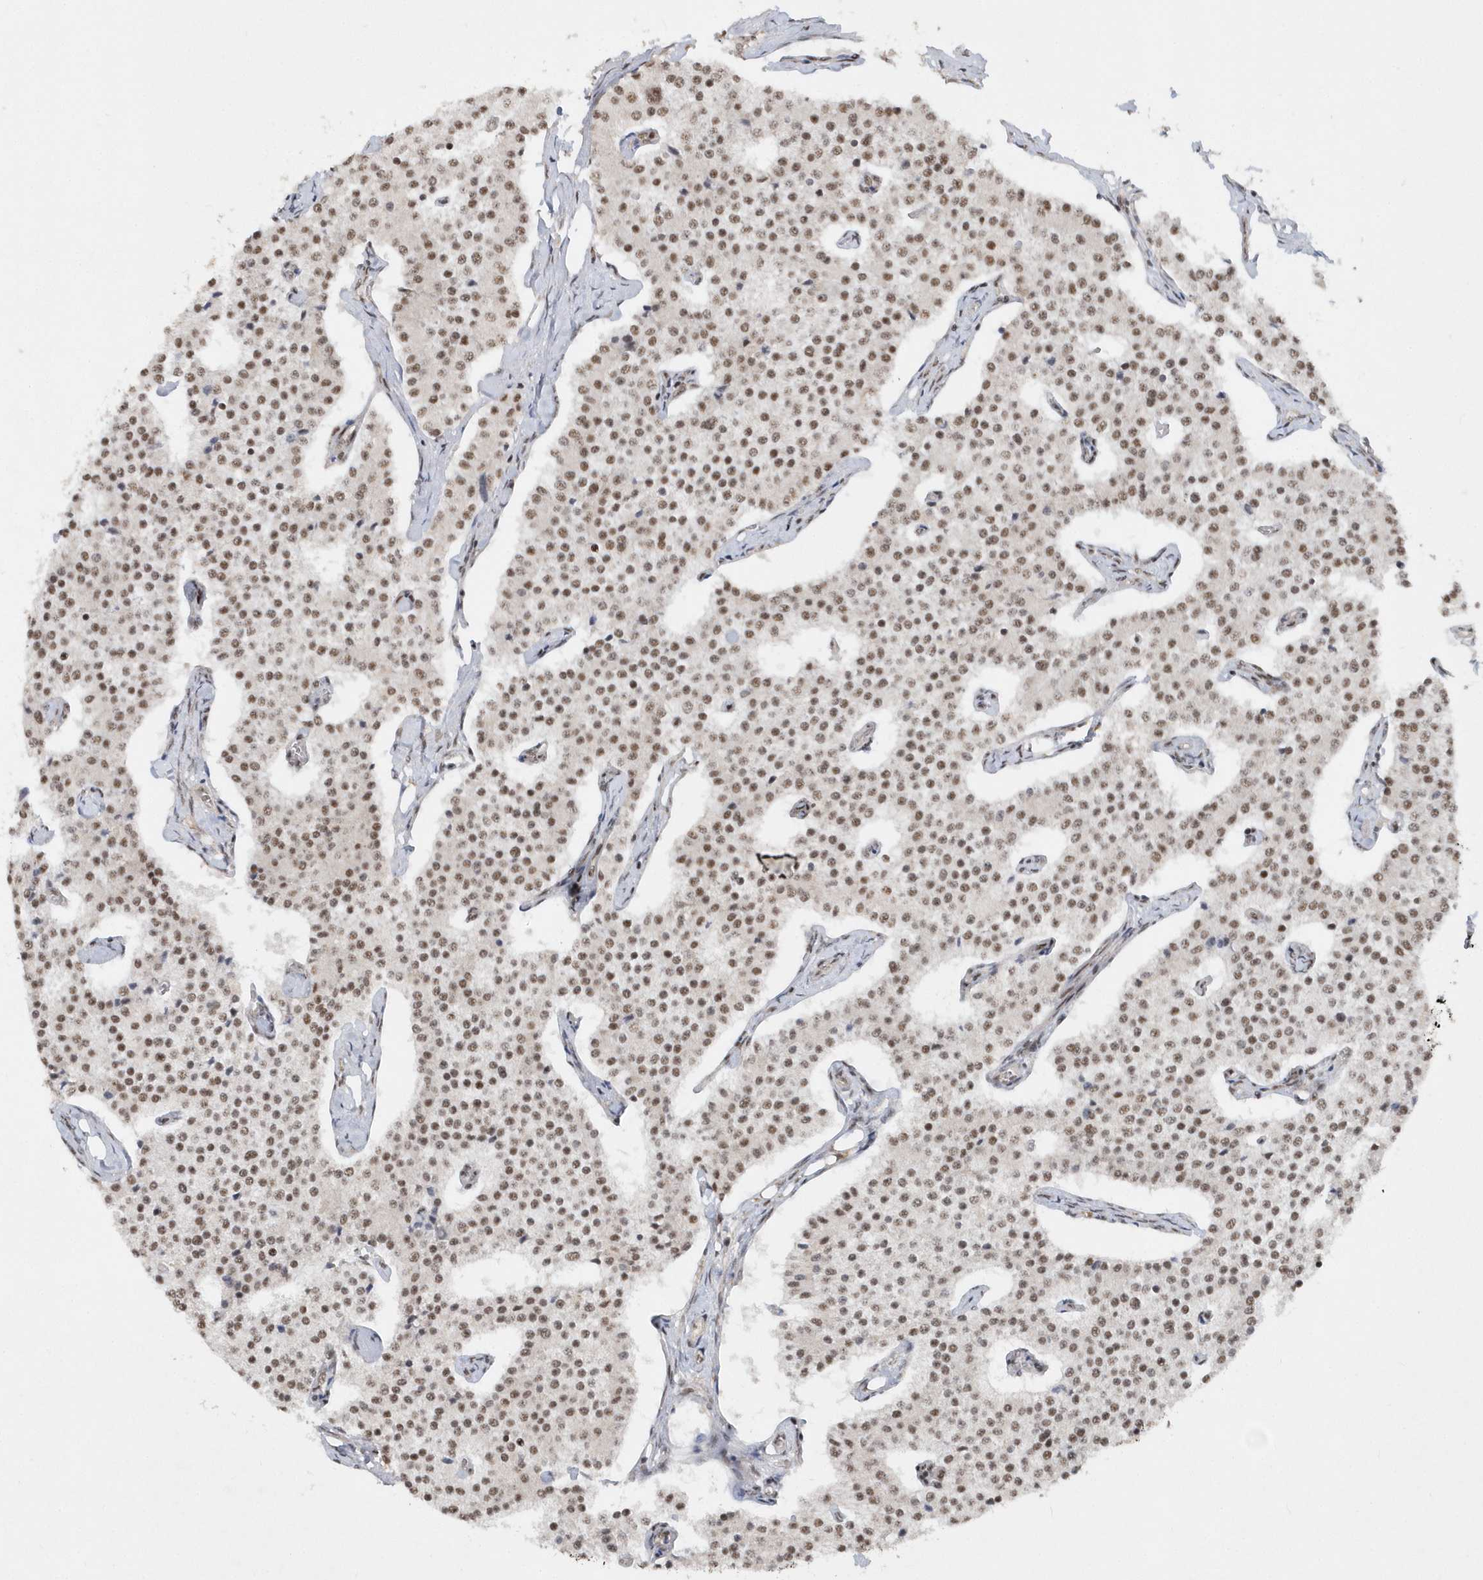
{"staining": {"intensity": "moderate", "quantity": ">75%", "location": "nuclear"}, "tissue": "carcinoid", "cell_type": "Tumor cells", "image_type": "cancer", "snomed": [{"axis": "morphology", "description": "Carcinoid, malignant, NOS"}, {"axis": "topography", "description": "Colon"}], "caption": "Immunohistochemical staining of malignant carcinoid exhibits medium levels of moderate nuclear protein expression in approximately >75% of tumor cells.", "gene": "MXI1", "patient": {"sex": "female", "age": 52}}